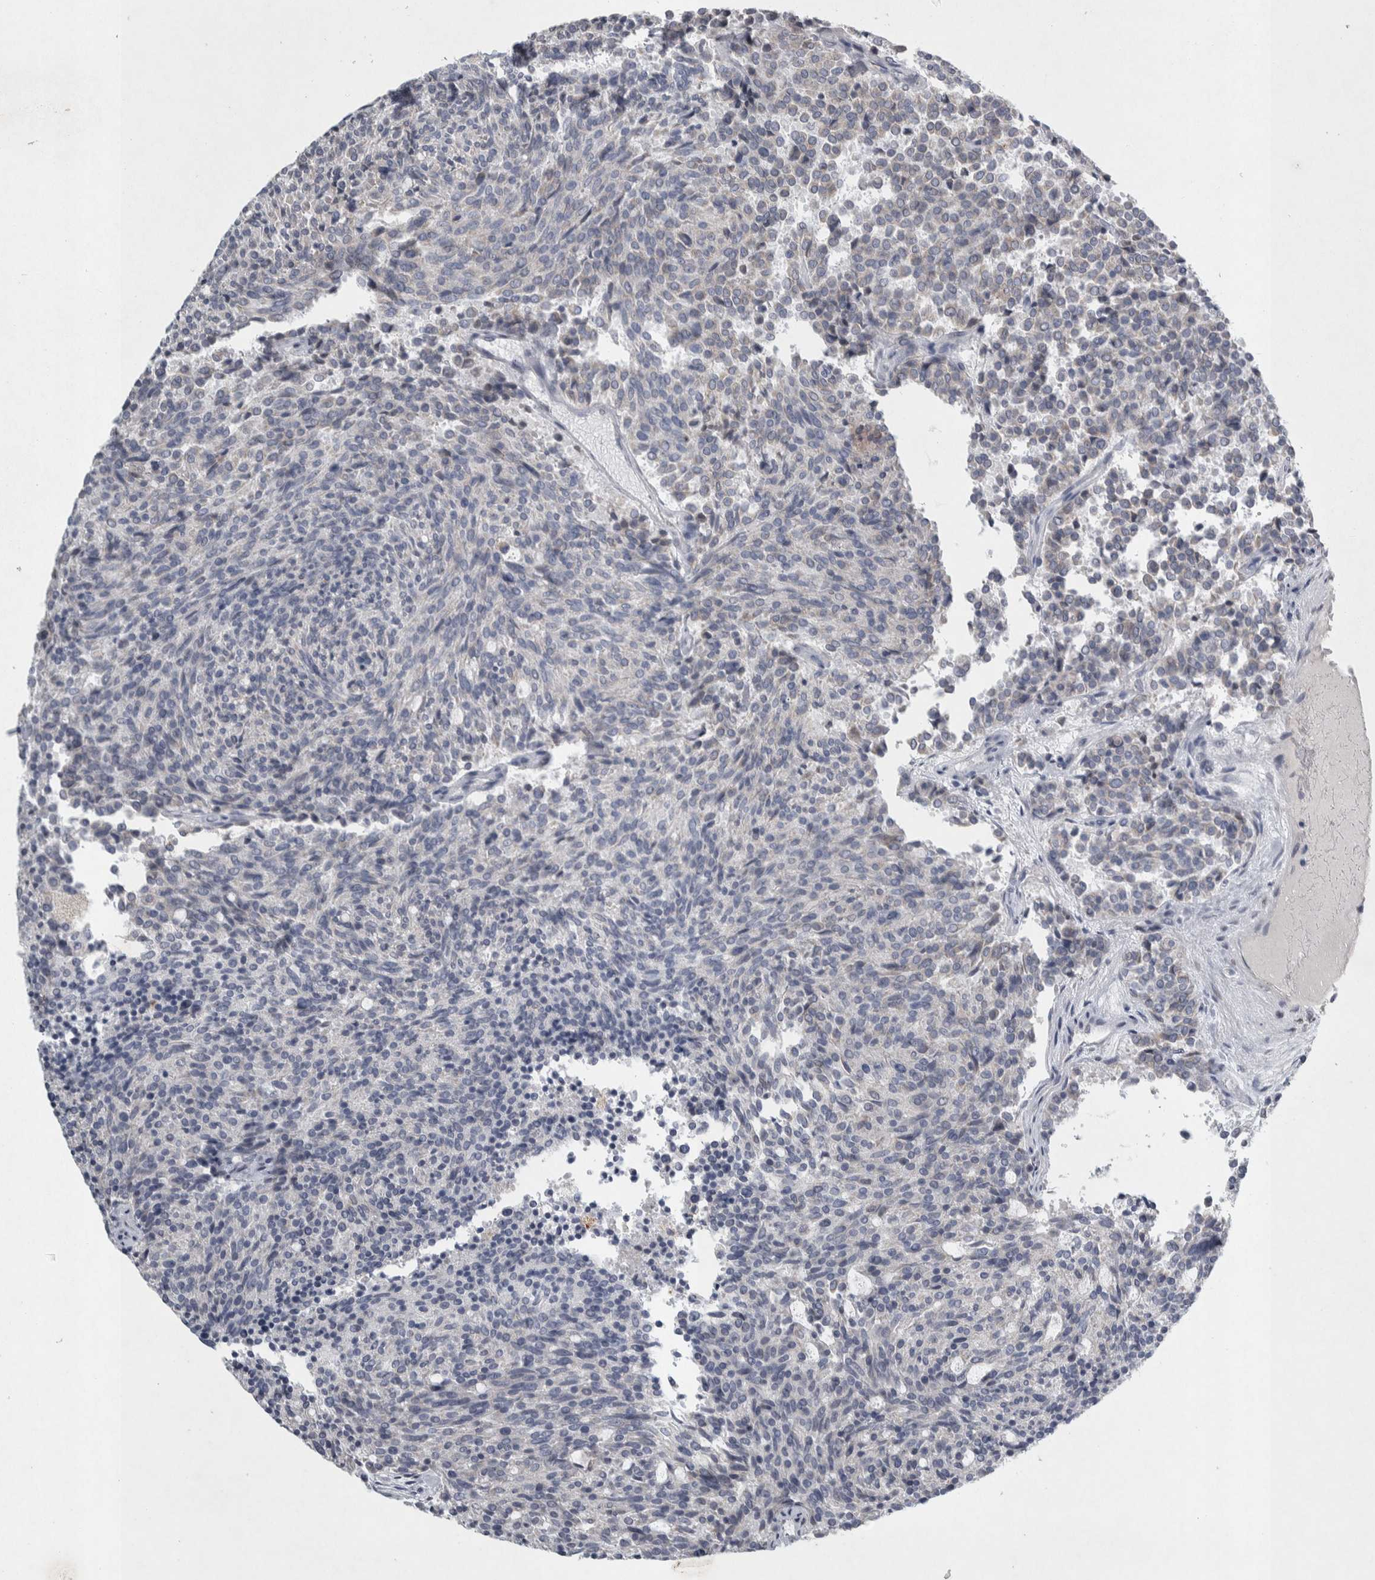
{"staining": {"intensity": "negative", "quantity": "none", "location": "none"}, "tissue": "carcinoid", "cell_type": "Tumor cells", "image_type": "cancer", "snomed": [{"axis": "morphology", "description": "Carcinoid, malignant, NOS"}, {"axis": "topography", "description": "Pancreas"}], "caption": "A micrograph of human malignant carcinoid is negative for staining in tumor cells. (Stains: DAB (3,3'-diaminobenzidine) IHC with hematoxylin counter stain, Microscopy: brightfield microscopy at high magnification).", "gene": "SIGMAR1", "patient": {"sex": "female", "age": 54}}